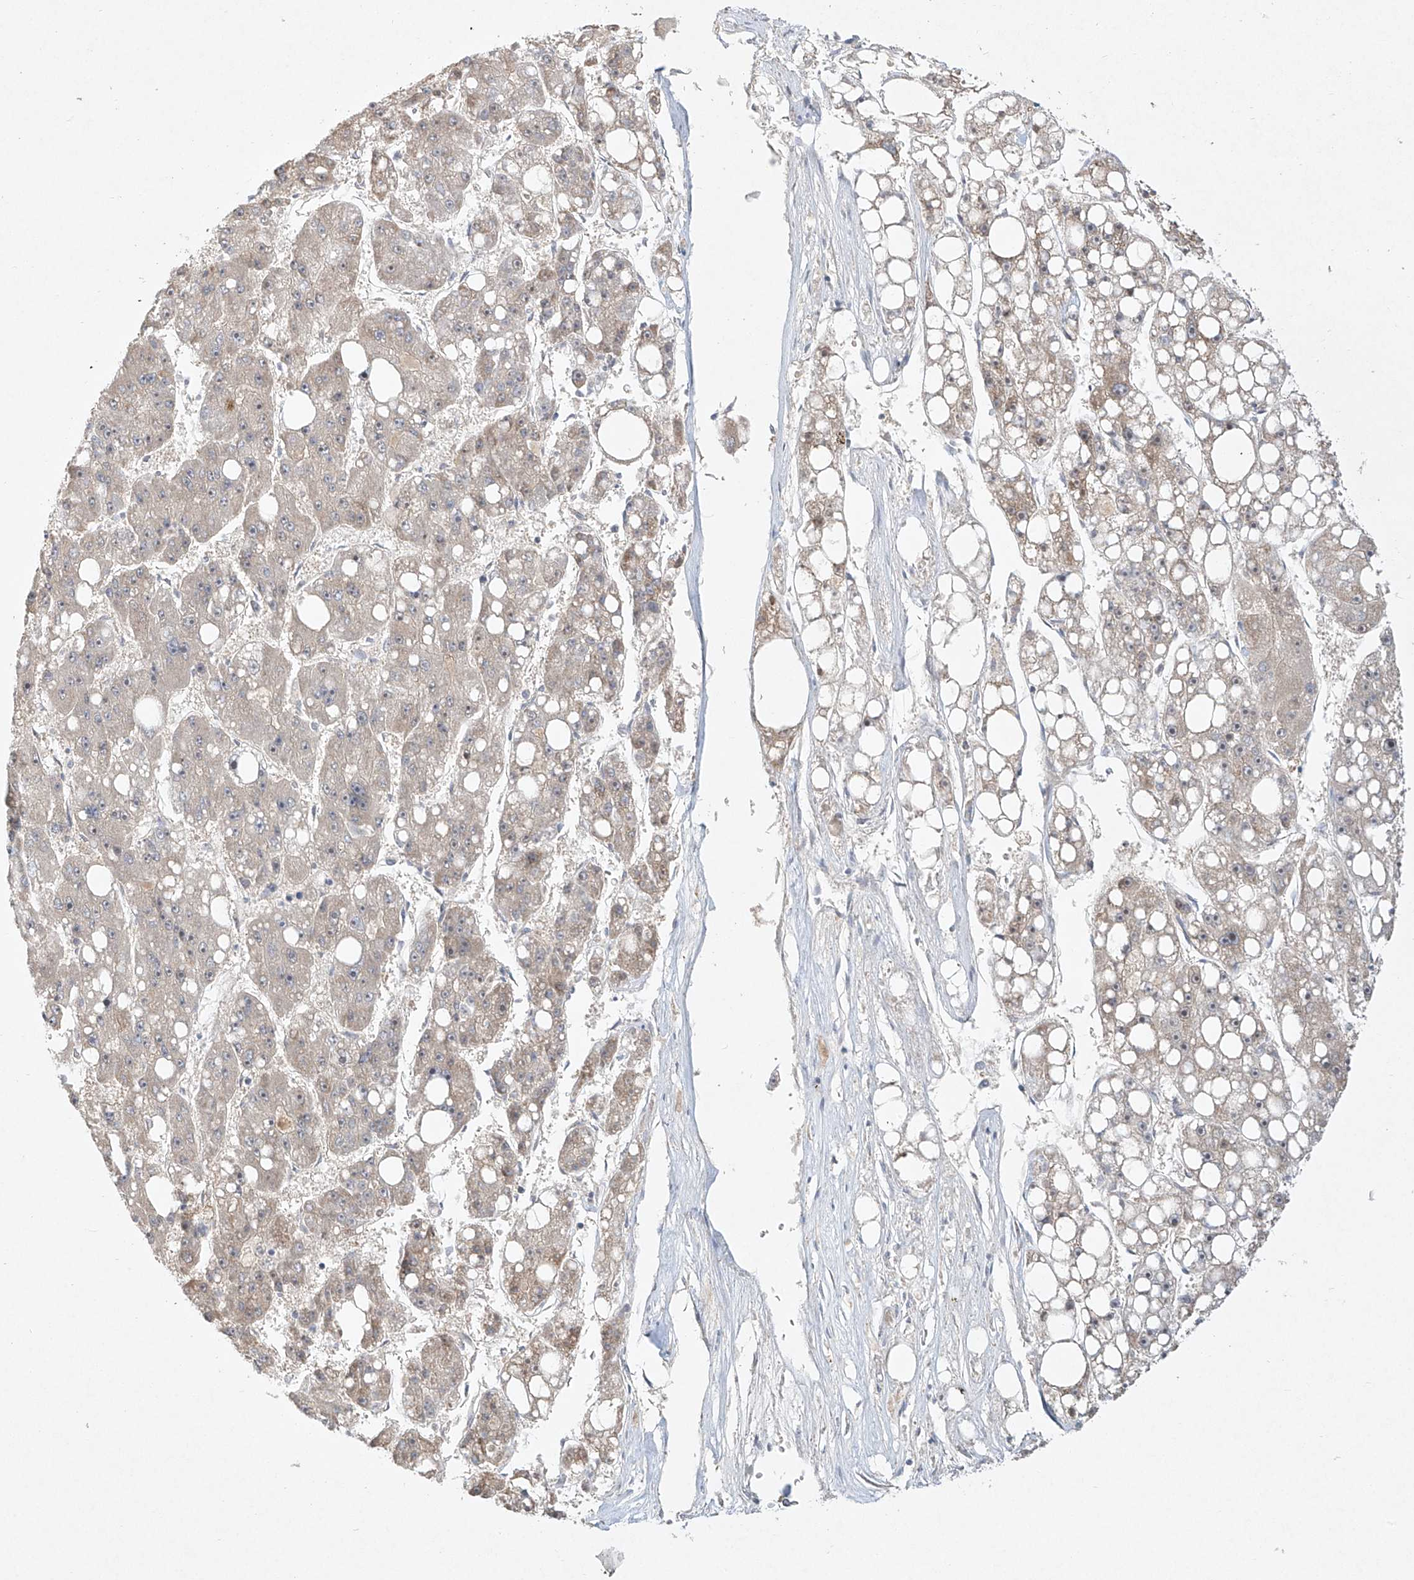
{"staining": {"intensity": "weak", "quantity": "<25%", "location": "cytoplasmic/membranous"}, "tissue": "liver cancer", "cell_type": "Tumor cells", "image_type": "cancer", "snomed": [{"axis": "morphology", "description": "Carcinoma, Hepatocellular, NOS"}, {"axis": "topography", "description": "Liver"}], "caption": "Liver cancer was stained to show a protein in brown. There is no significant staining in tumor cells.", "gene": "TASP1", "patient": {"sex": "female", "age": 61}}